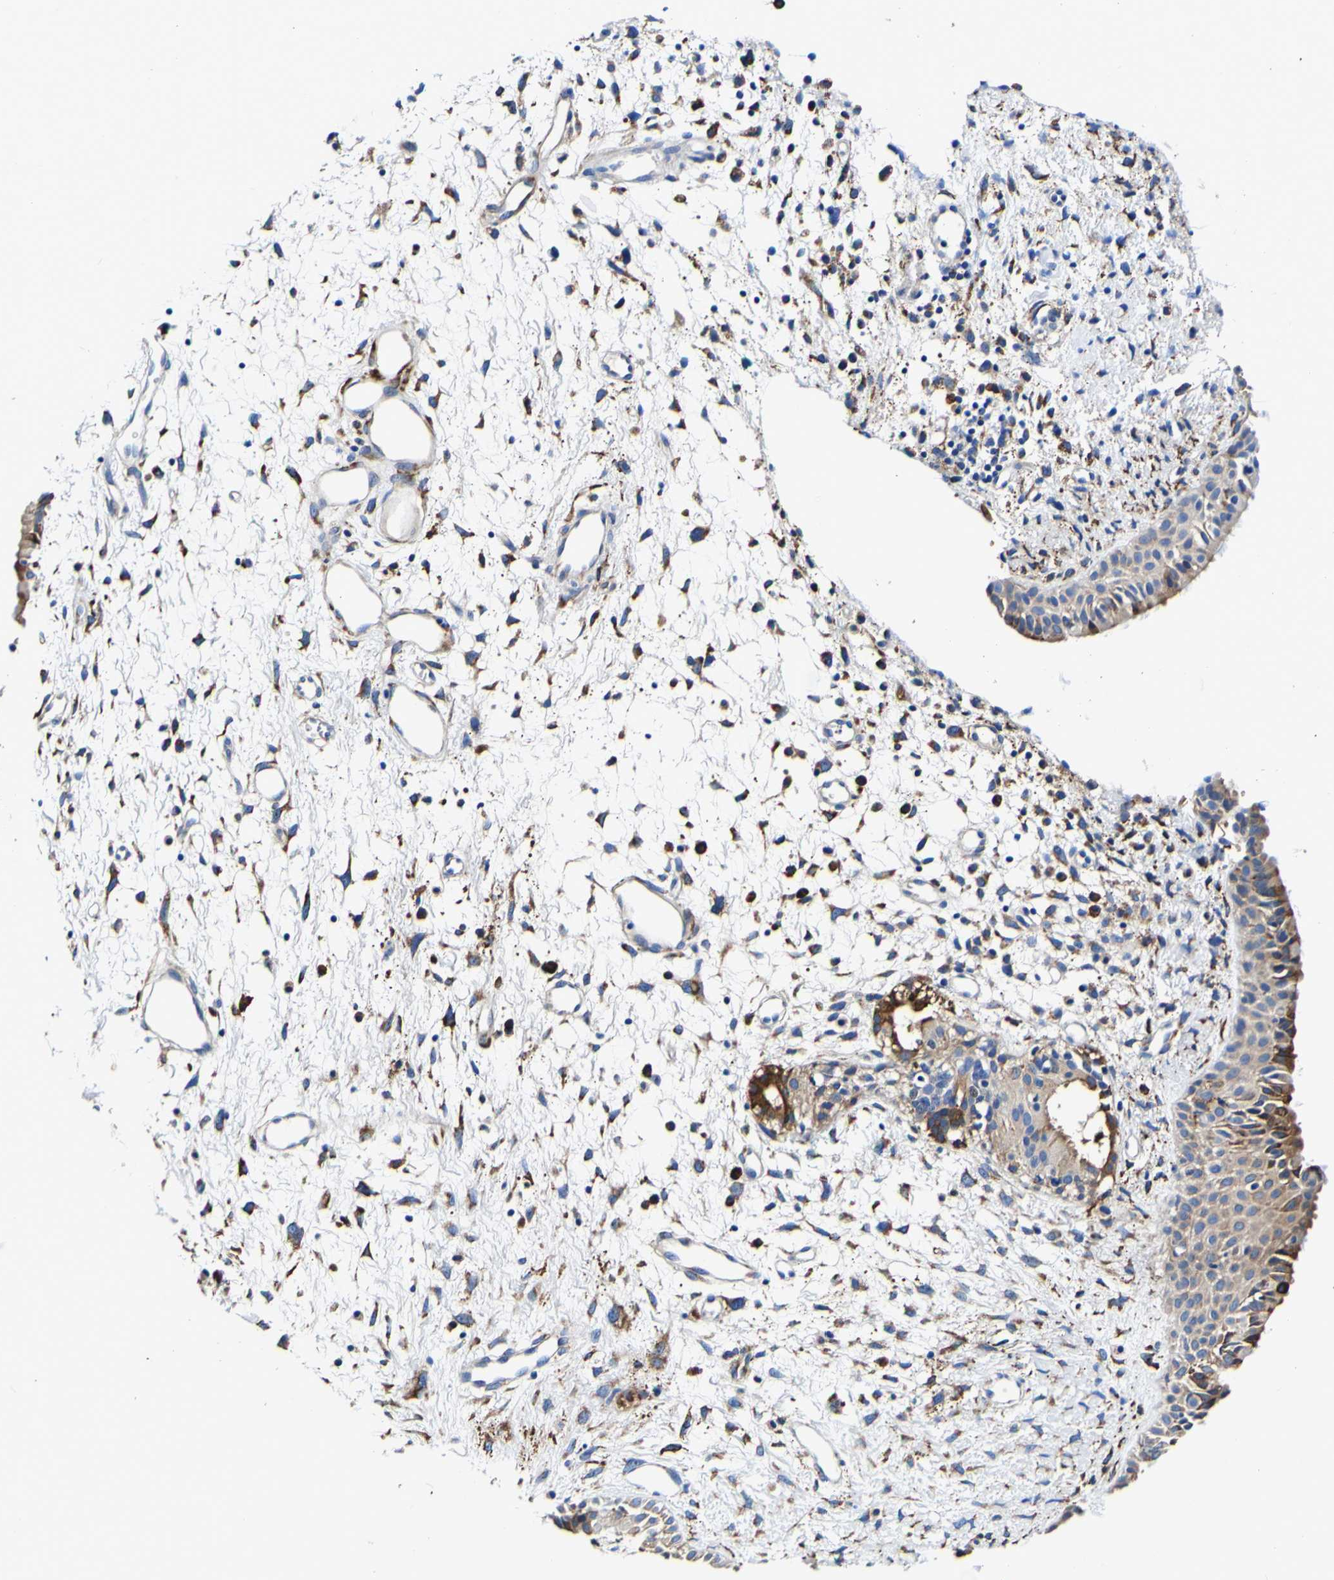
{"staining": {"intensity": "moderate", "quantity": "25%-75%", "location": "cytoplasmic/membranous"}, "tissue": "nasopharynx", "cell_type": "Respiratory epithelial cells", "image_type": "normal", "snomed": [{"axis": "morphology", "description": "Normal tissue, NOS"}, {"axis": "topography", "description": "Nasopharynx"}], "caption": "A histopathology image of human nasopharynx stained for a protein exhibits moderate cytoplasmic/membranous brown staining in respiratory epithelial cells.", "gene": "P4HB", "patient": {"sex": "male", "age": 22}}